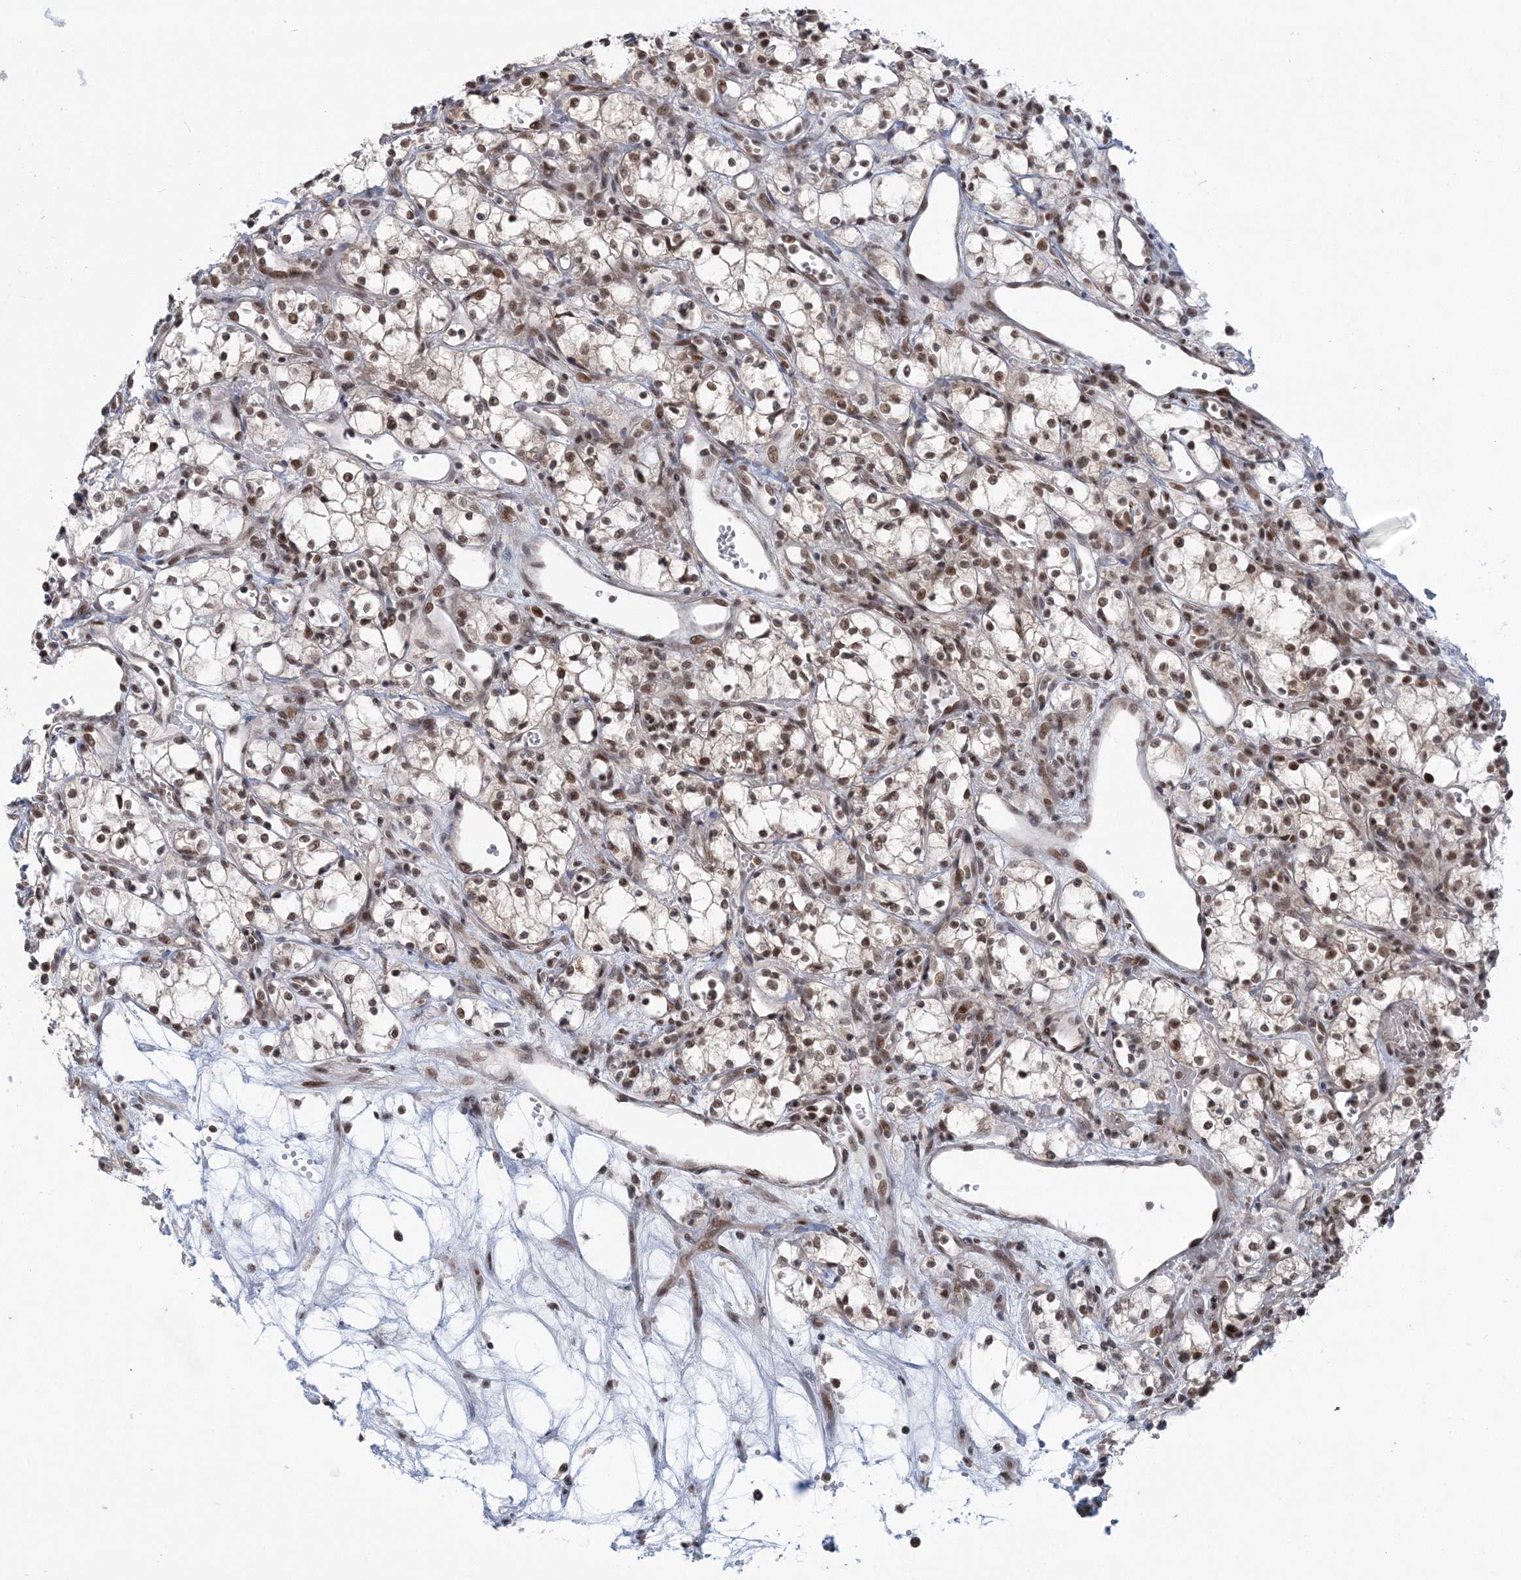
{"staining": {"intensity": "moderate", "quantity": ">75%", "location": "nuclear"}, "tissue": "renal cancer", "cell_type": "Tumor cells", "image_type": "cancer", "snomed": [{"axis": "morphology", "description": "Adenocarcinoma, NOS"}, {"axis": "topography", "description": "Kidney"}], "caption": "Immunohistochemical staining of renal adenocarcinoma displays moderate nuclear protein expression in approximately >75% of tumor cells.", "gene": "PDS5A", "patient": {"sex": "male", "age": 59}}